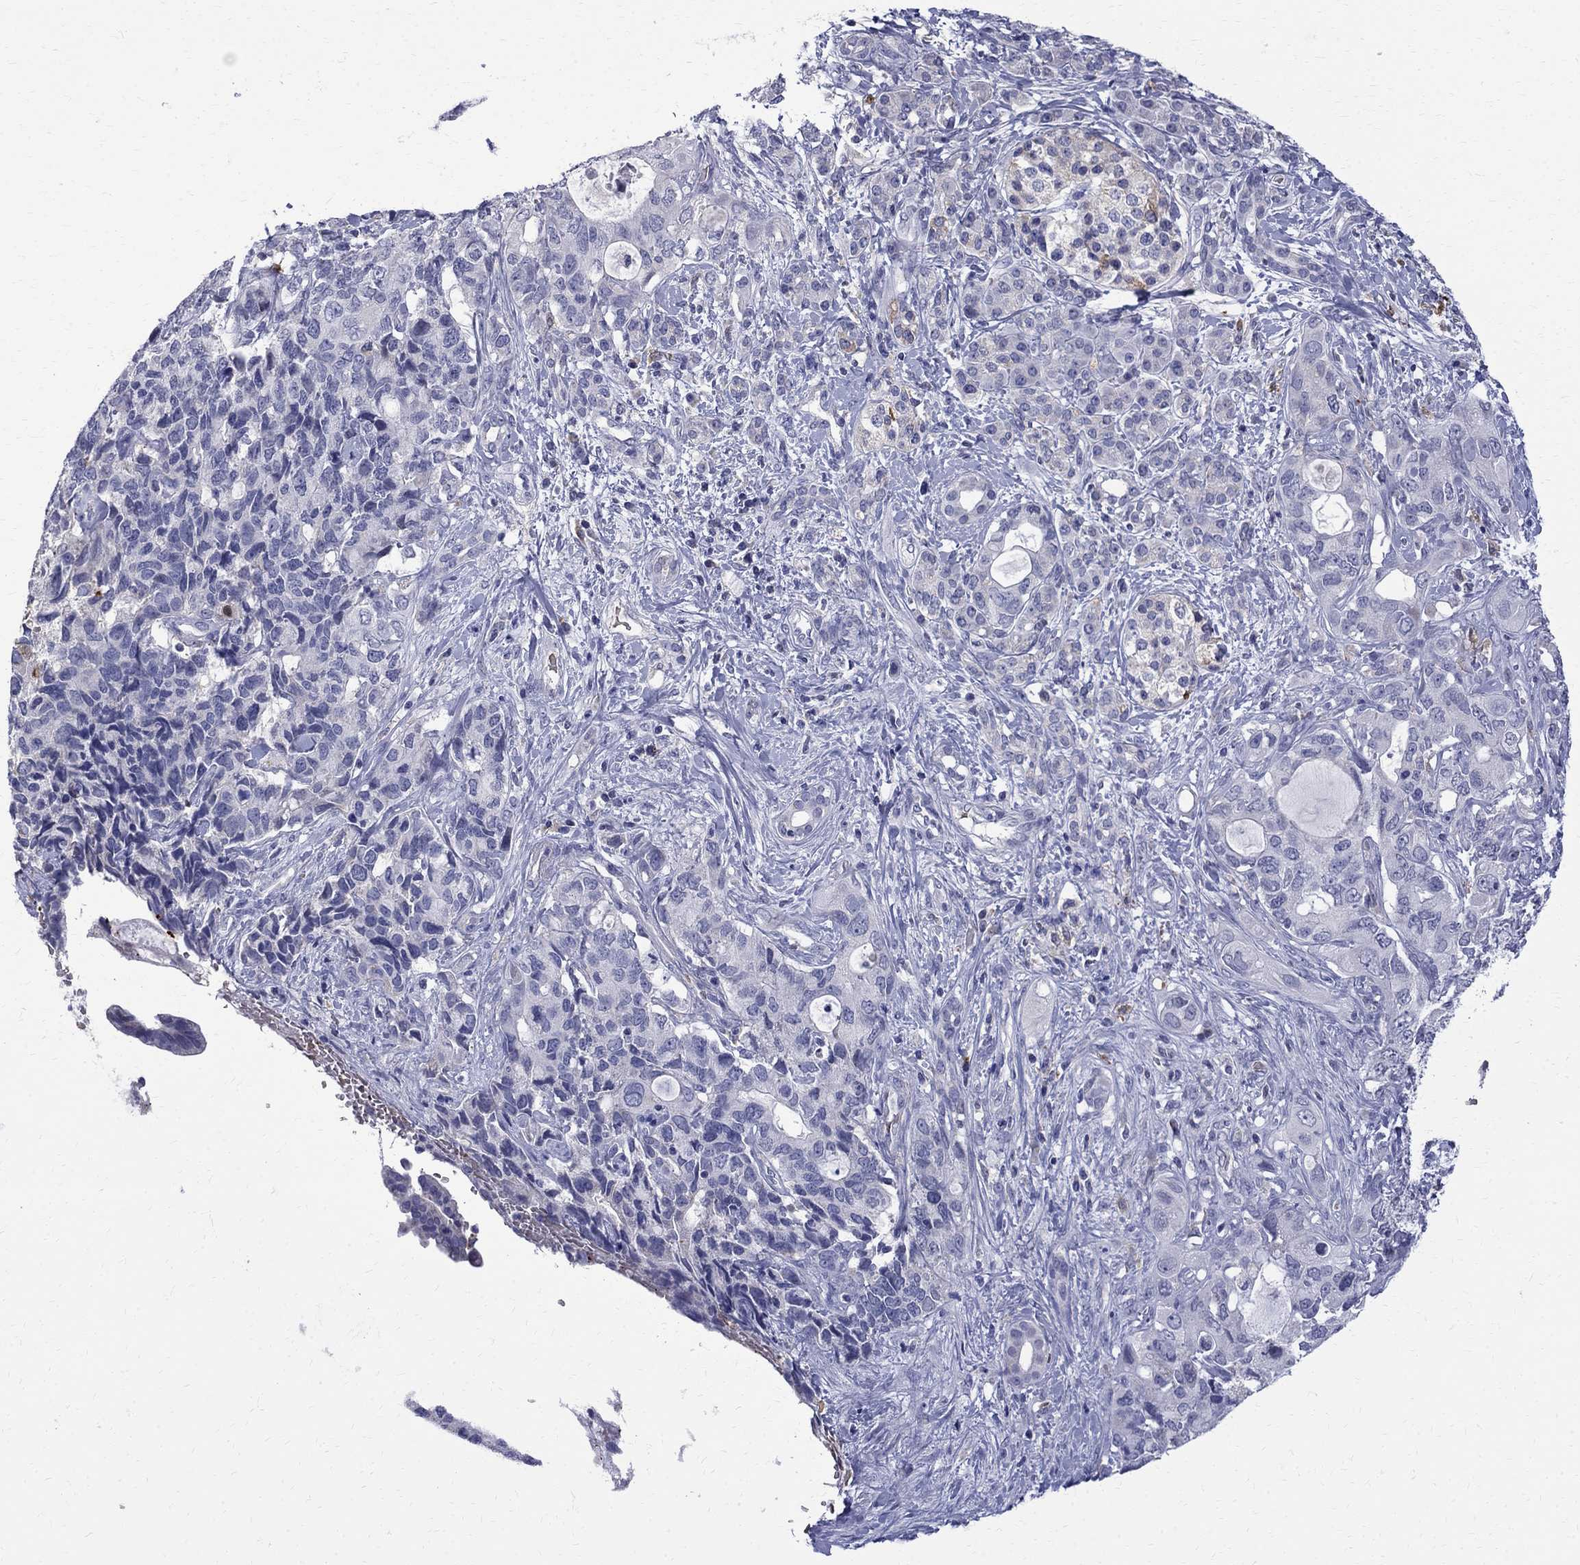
{"staining": {"intensity": "negative", "quantity": "none", "location": "none"}, "tissue": "pancreatic cancer", "cell_type": "Tumor cells", "image_type": "cancer", "snomed": [{"axis": "morphology", "description": "Adenocarcinoma, NOS"}, {"axis": "topography", "description": "Pancreas"}], "caption": "High magnification brightfield microscopy of pancreatic cancer stained with DAB (brown) and counterstained with hematoxylin (blue): tumor cells show no significant expression.", "gene": "AGER", "patient": {"sex": "female", "age": 56}}